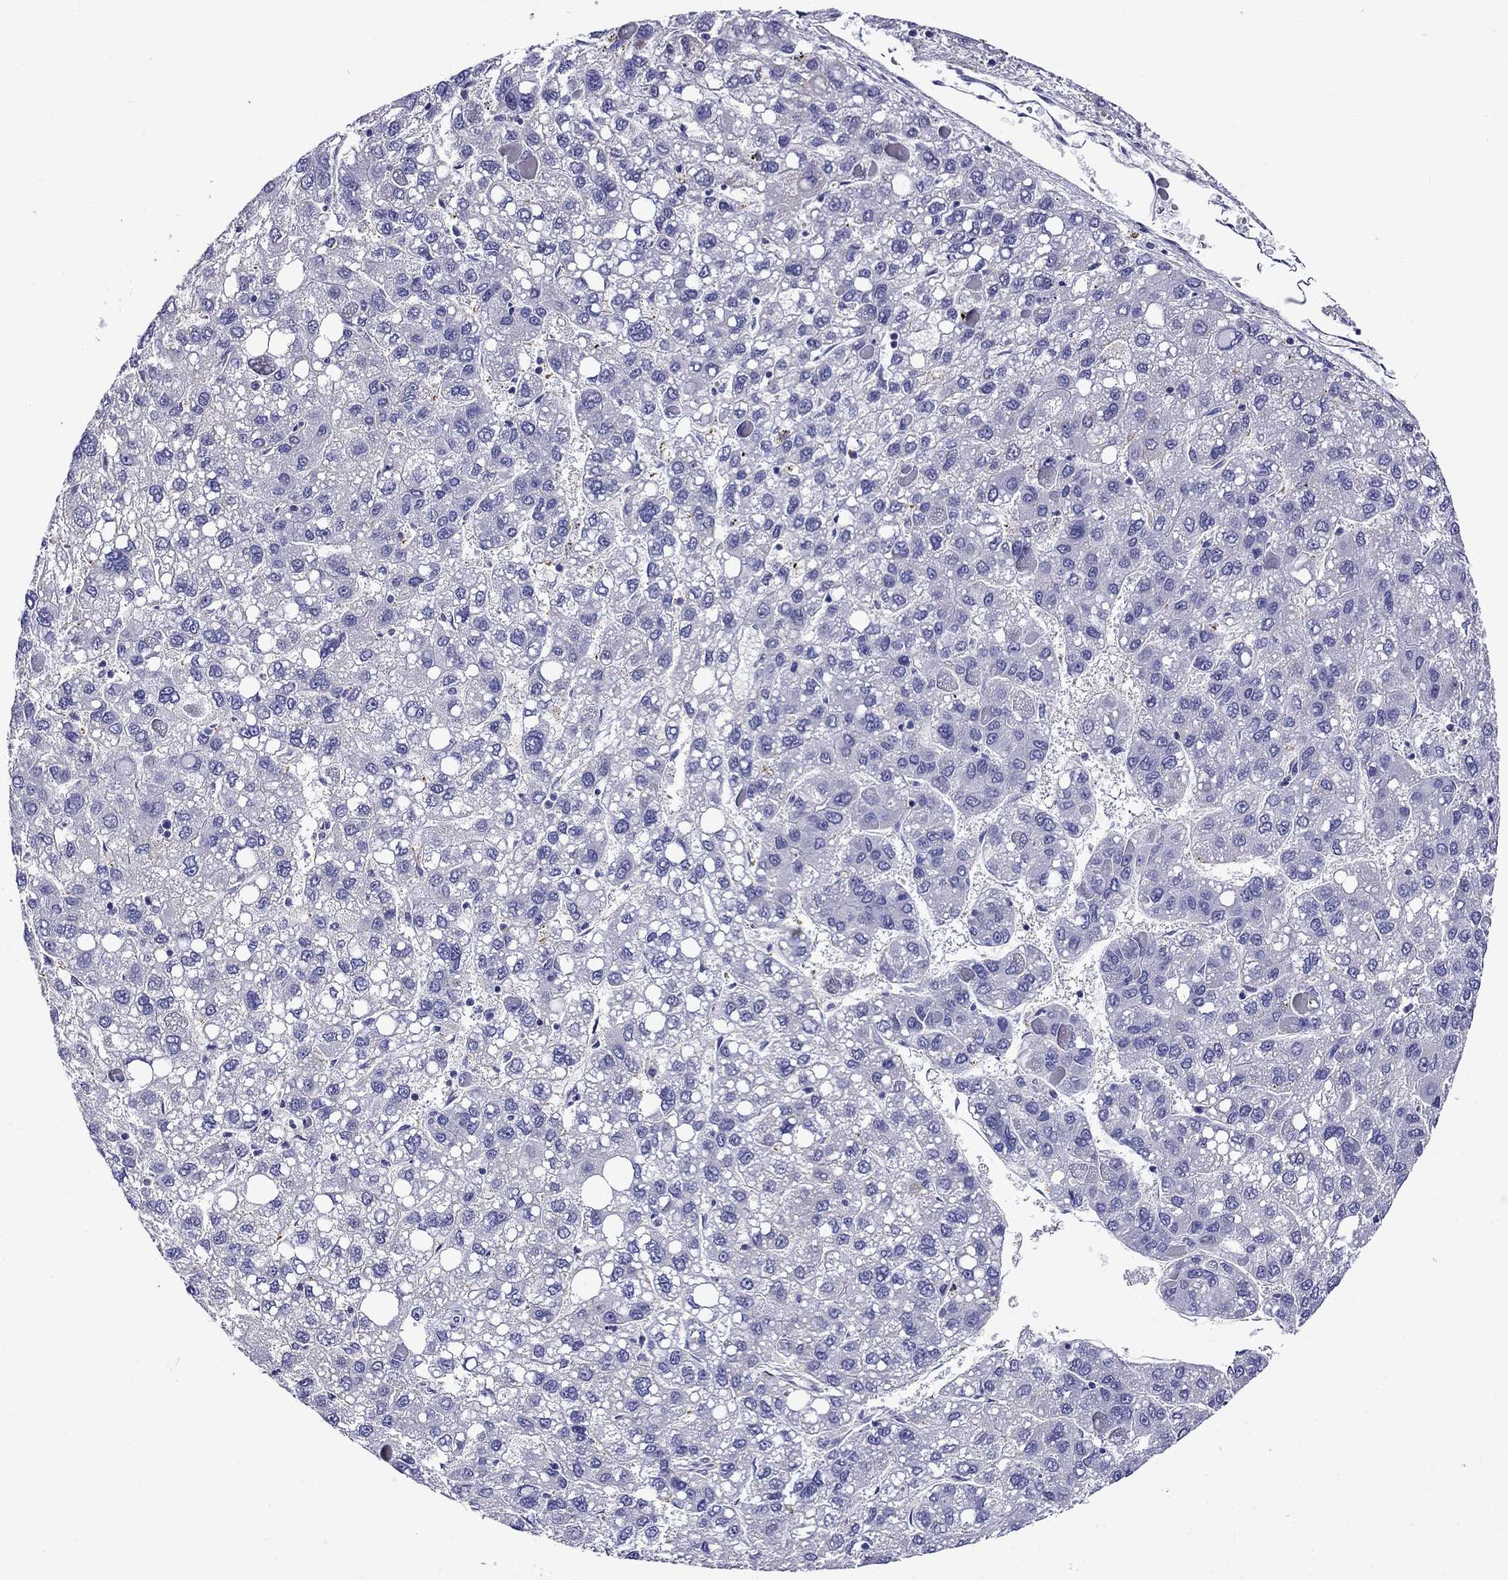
{"staining": {"intensity": "negative", "quantity": "none", "location": "none"}, "tissue": "liver cancer", "cell_type": "Tumor cells", "image_type": "cancer", "snomed": [{"axis": "morphology", "description": "Carcinoma, Hepatocellular, NOS"}, {"axis": "topography", "description": "Liver"}], "caption": "The image reveals no significant staining in tumor cells of liver cancer. (IHC, brightfield microscopy, high magnification).", "gene": "SCG2", "patient": {"sex": "female", "age": 82}}